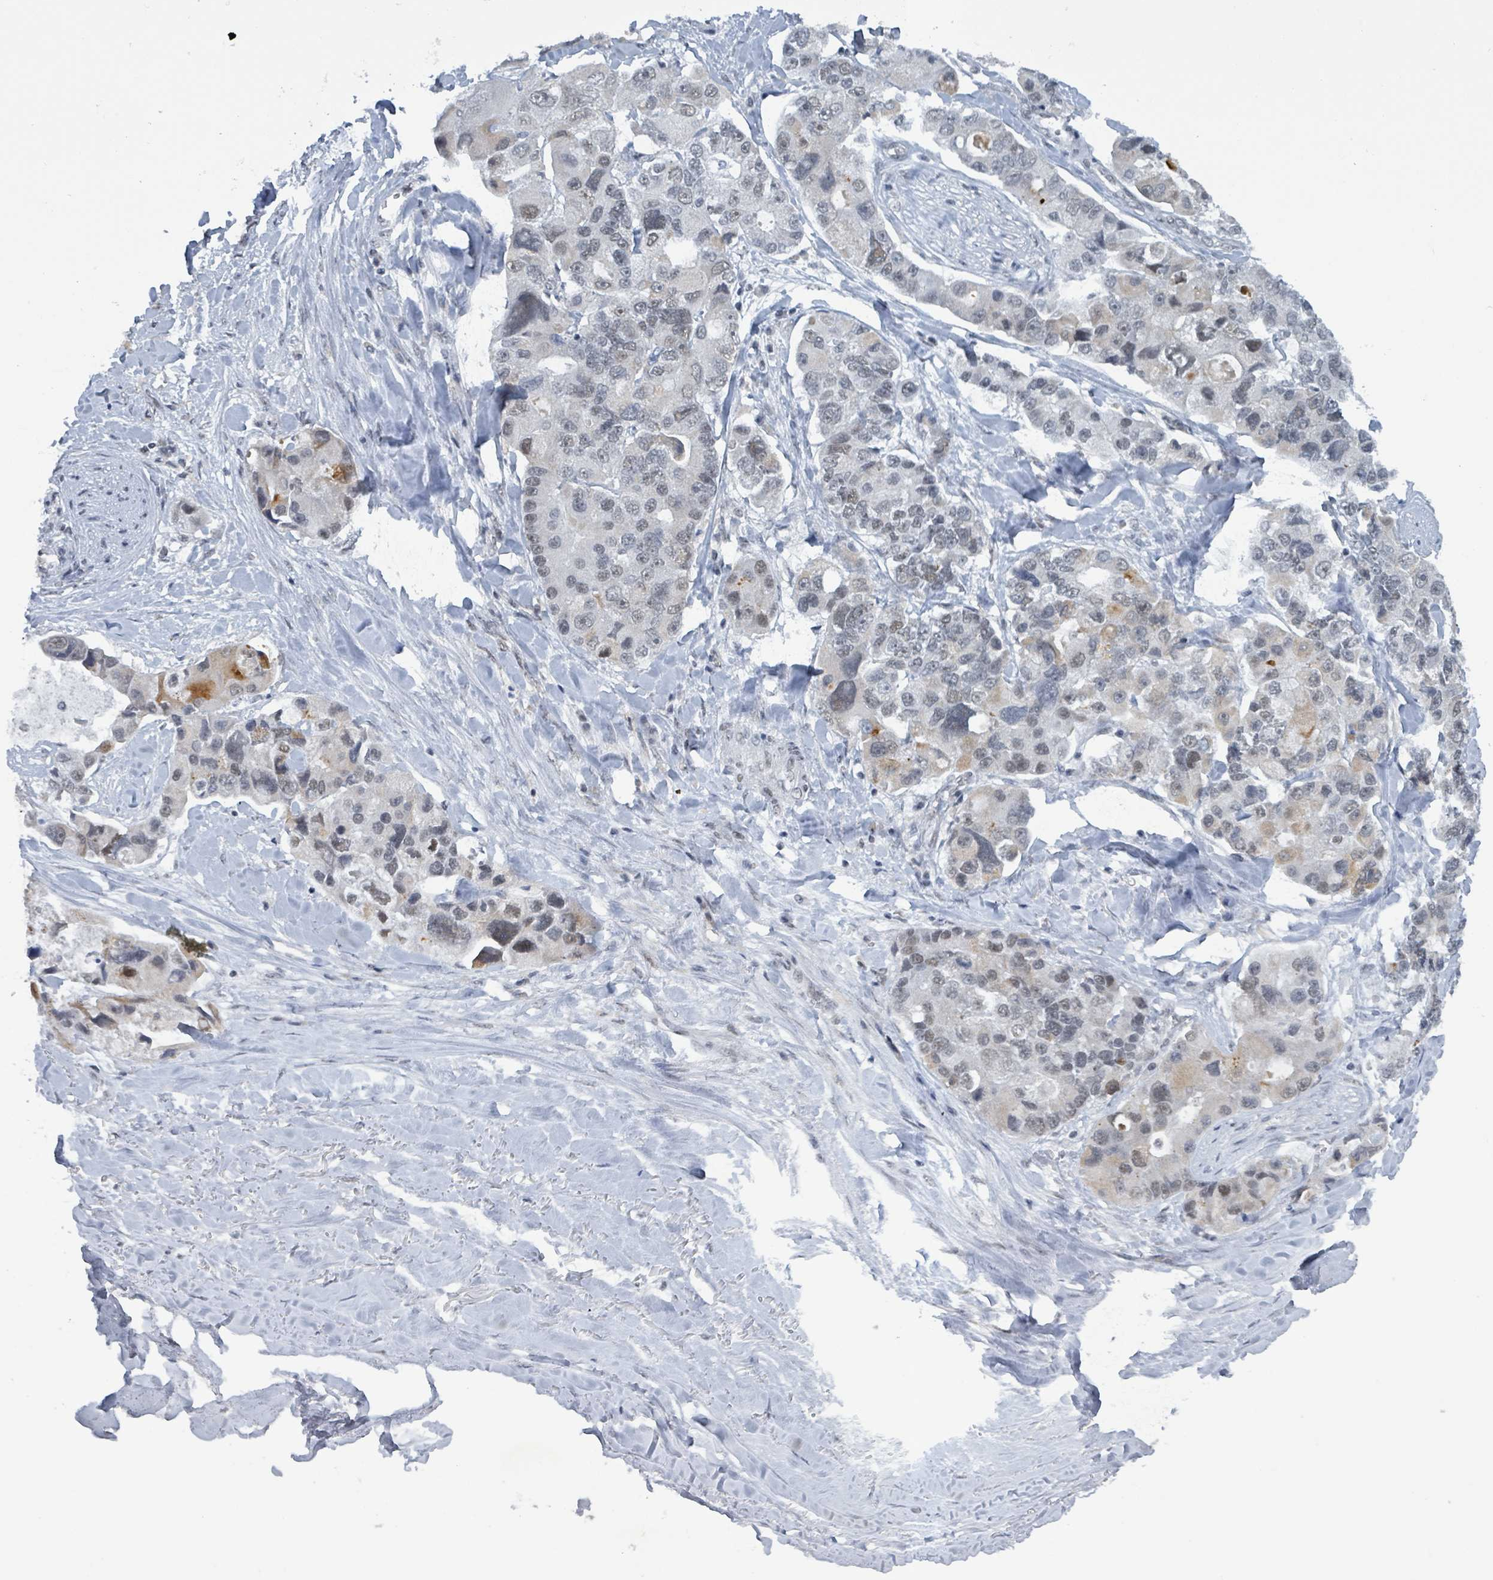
{"staining": {"intensity": "negative", "quantity": "none", "location": "none"}, "tissue": "lung cancer", "cell_type": "Tumor cells", "image_type": "cancer", "snomed": [{"axis": "morphology", "description": "Adenocarcinoma, NOS"}, {"axis": "topography", "description": "Lung"}], "caption": "A high-resolution photomicrograph shows IHC staining of lung cancer (adenocarcinoma), which shows no significant positivity in tumor cells.", "gene": "BANP", "patient": {"sex": "female", "age": 54}}